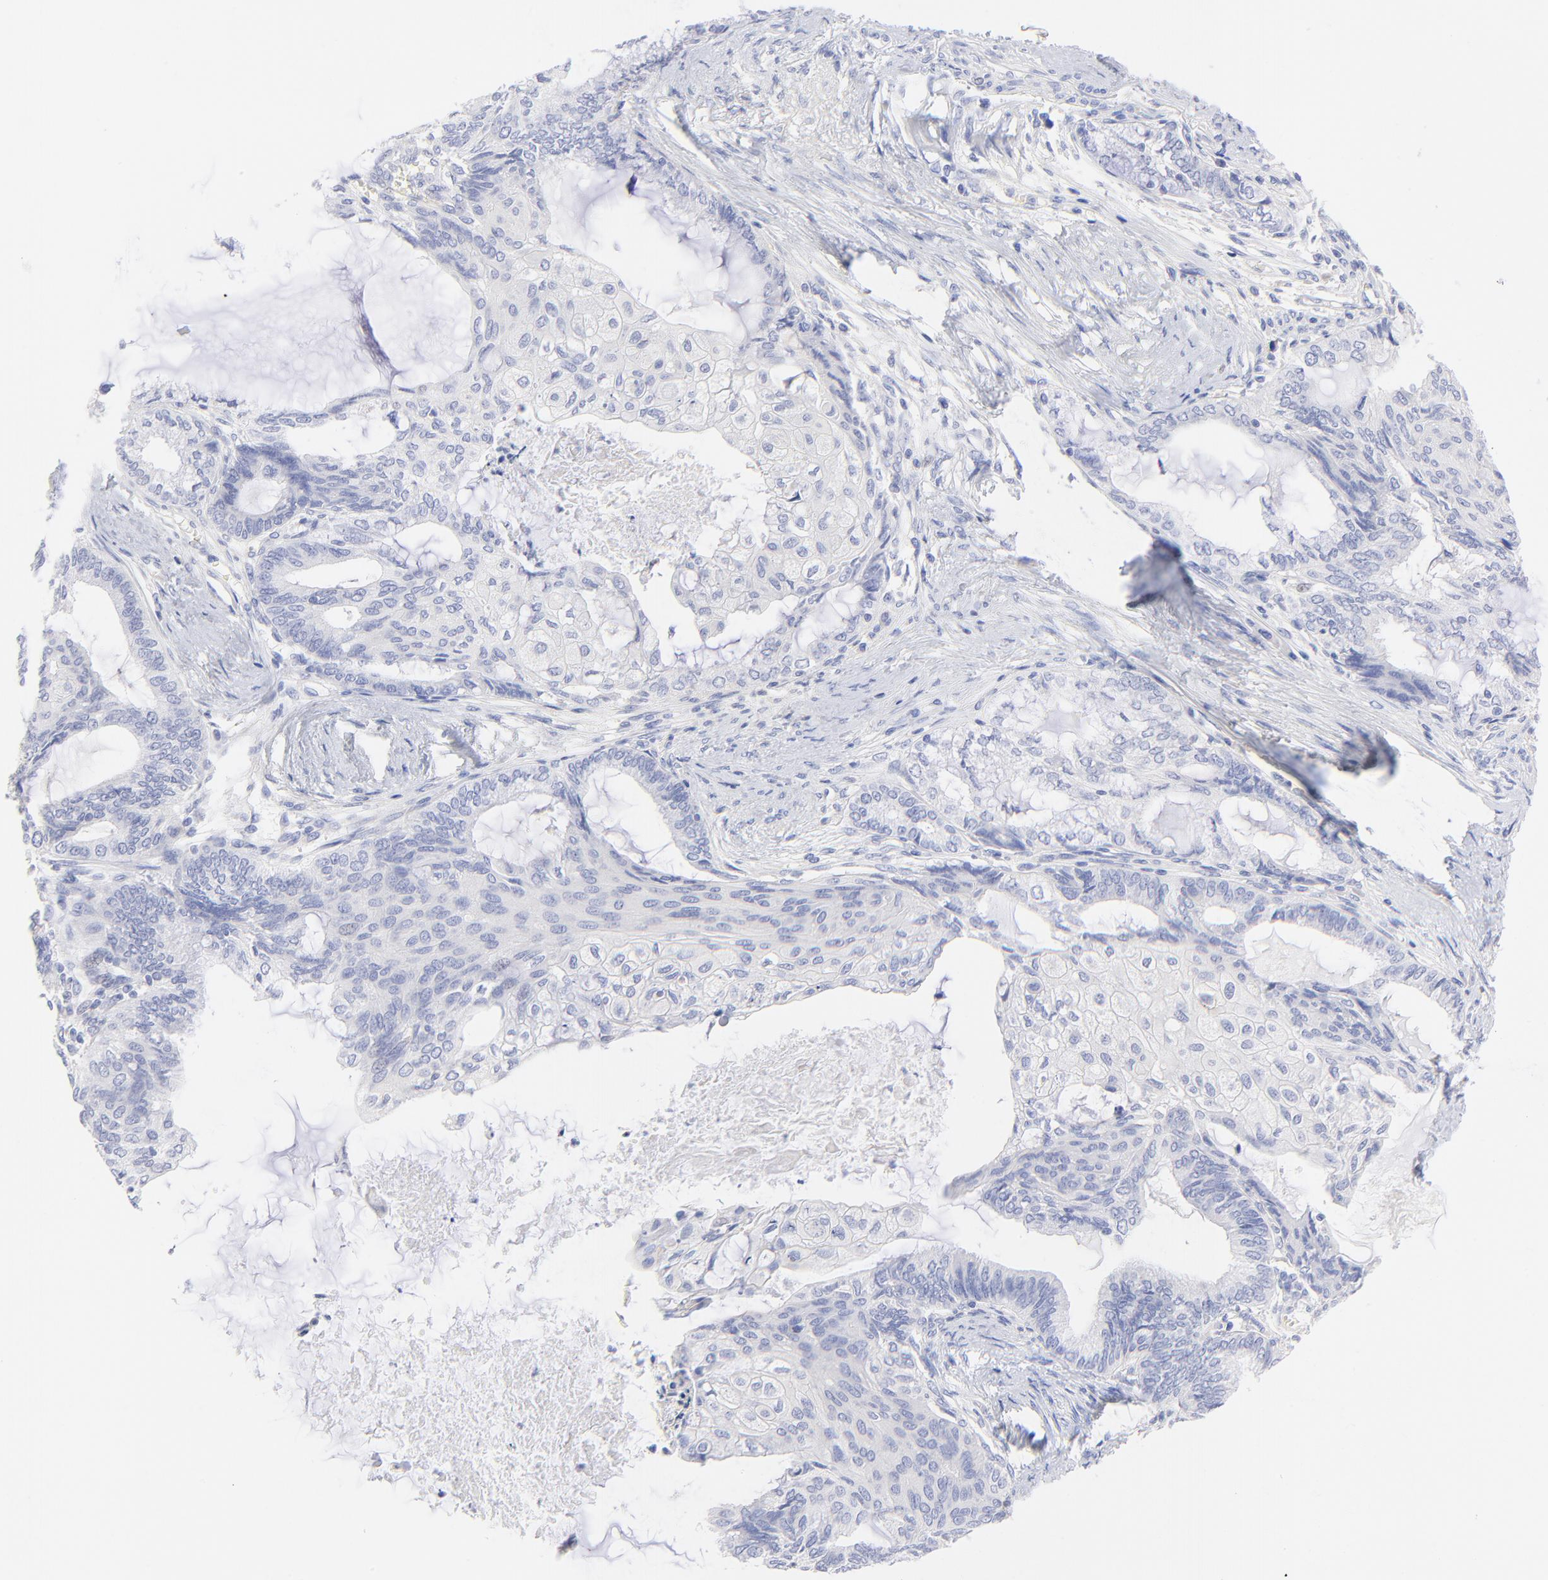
{"staining": {"intensity": "negative", "quantity": "none", "location": "none"}, "tissue": "endometrial cancer", "cell_type": "Tumor cells", "image_type": "cancer", "snomed": [{"axis": "morphology", "description": "Adenocarcinoma, NOS"}, {"axis": "topography", "description": "Endometrium"}], "caption": "Histopathology image shows no protein positivity in tumor cells of endometrial cancer tissue.", "gene": "EBP", "patient": {"sex": "female", "age": 79}}